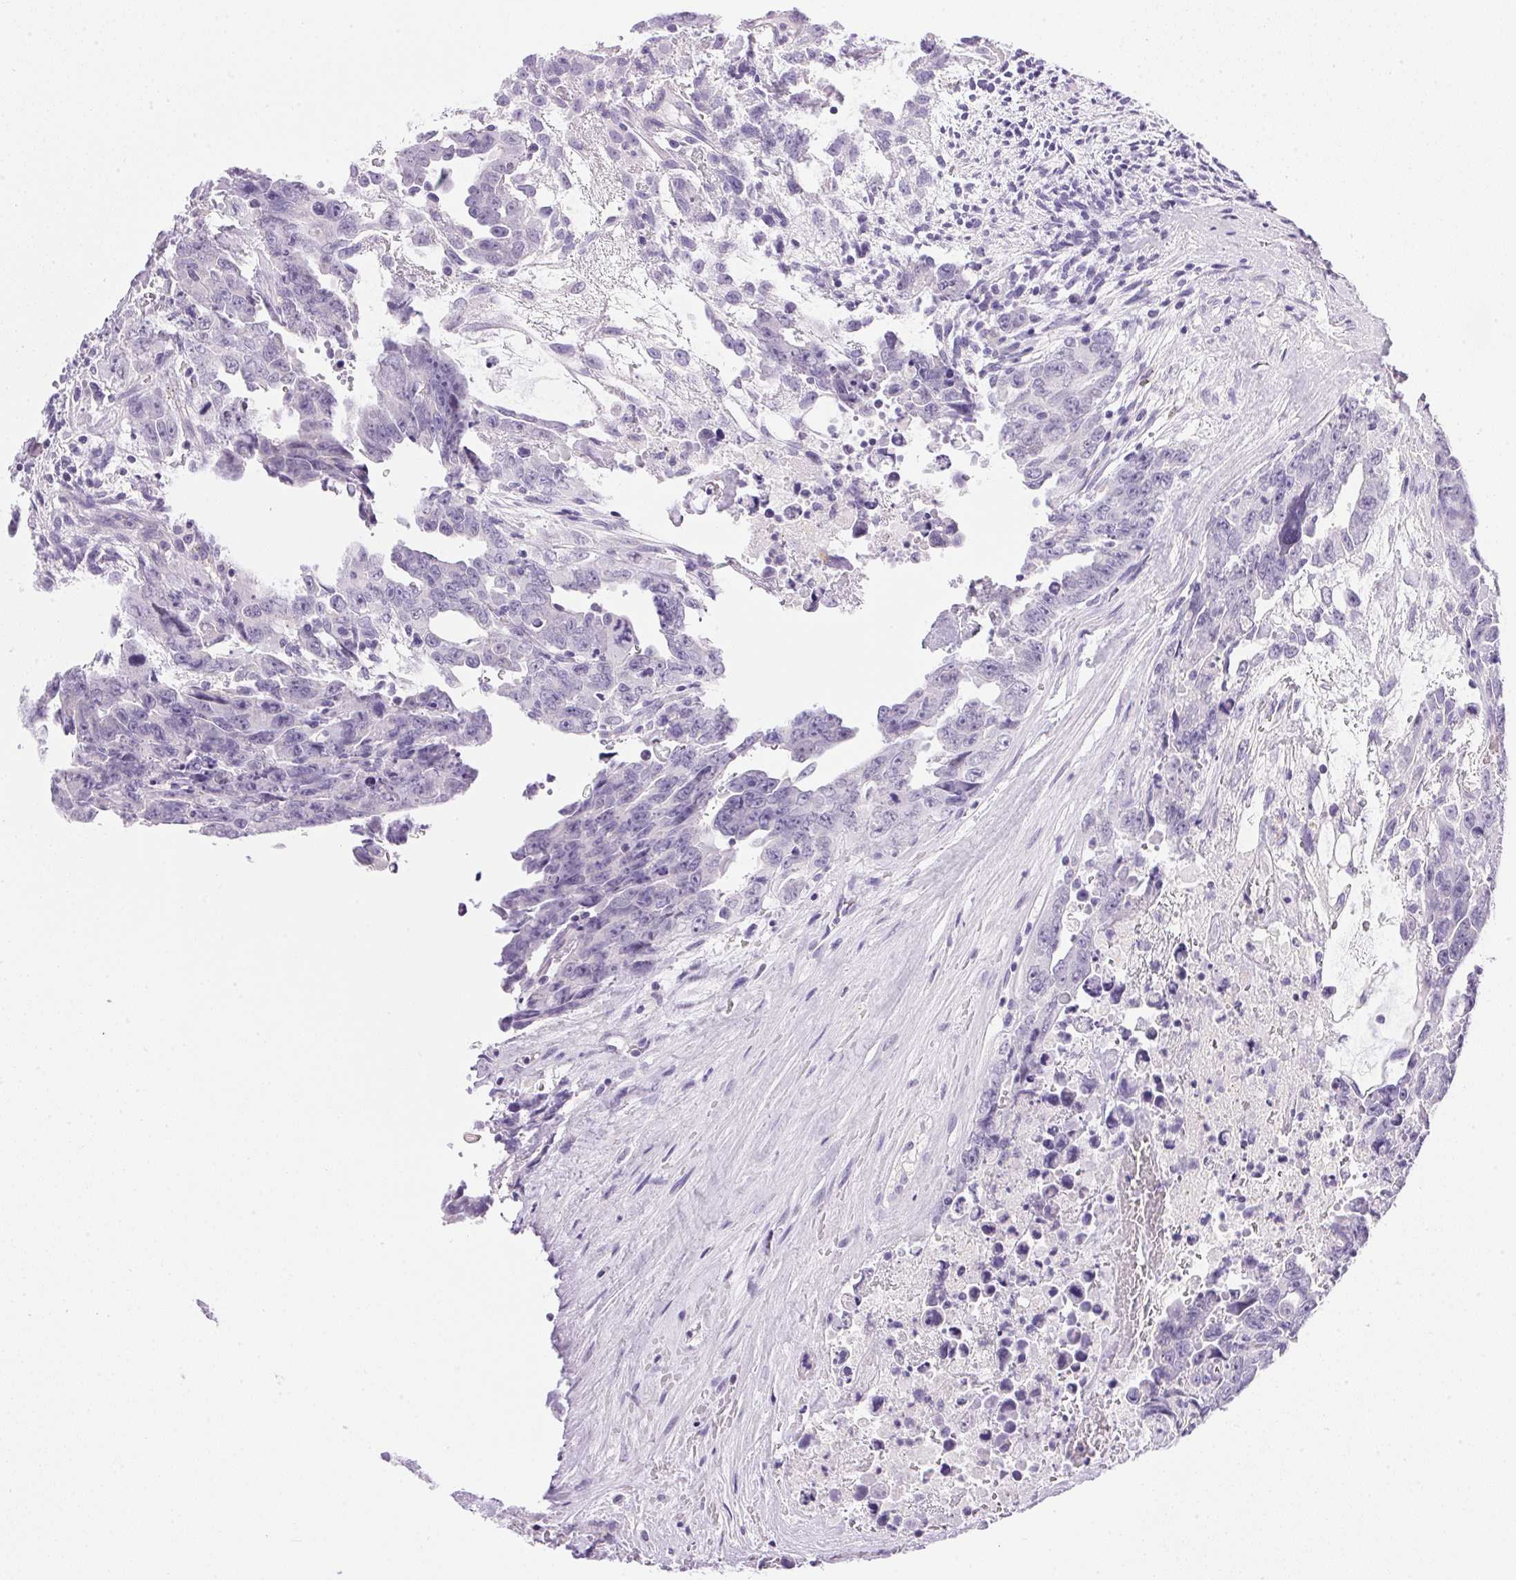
{"staining": {"intensity": "negative", "quantity": "none", "location": "none"}, "tissue": "testis cancer", "cell_type": "Tumor cells", "image_type": "cancer", "snomed": [{"axis": "morphology", "description": "Carcinoma, Embryonal, NOS"}, {"axis": "topography", "description": "Testis"}], "caption": "High magnification brightfield microscopy of embryonal carcinoma (testis) stained with DAB (brown) and counterstained with hematoxylin (blue): tumor cells show no significant staining.", "gene": "ATP6V0A4", "patient": {"sex": "male", "age": 24}}